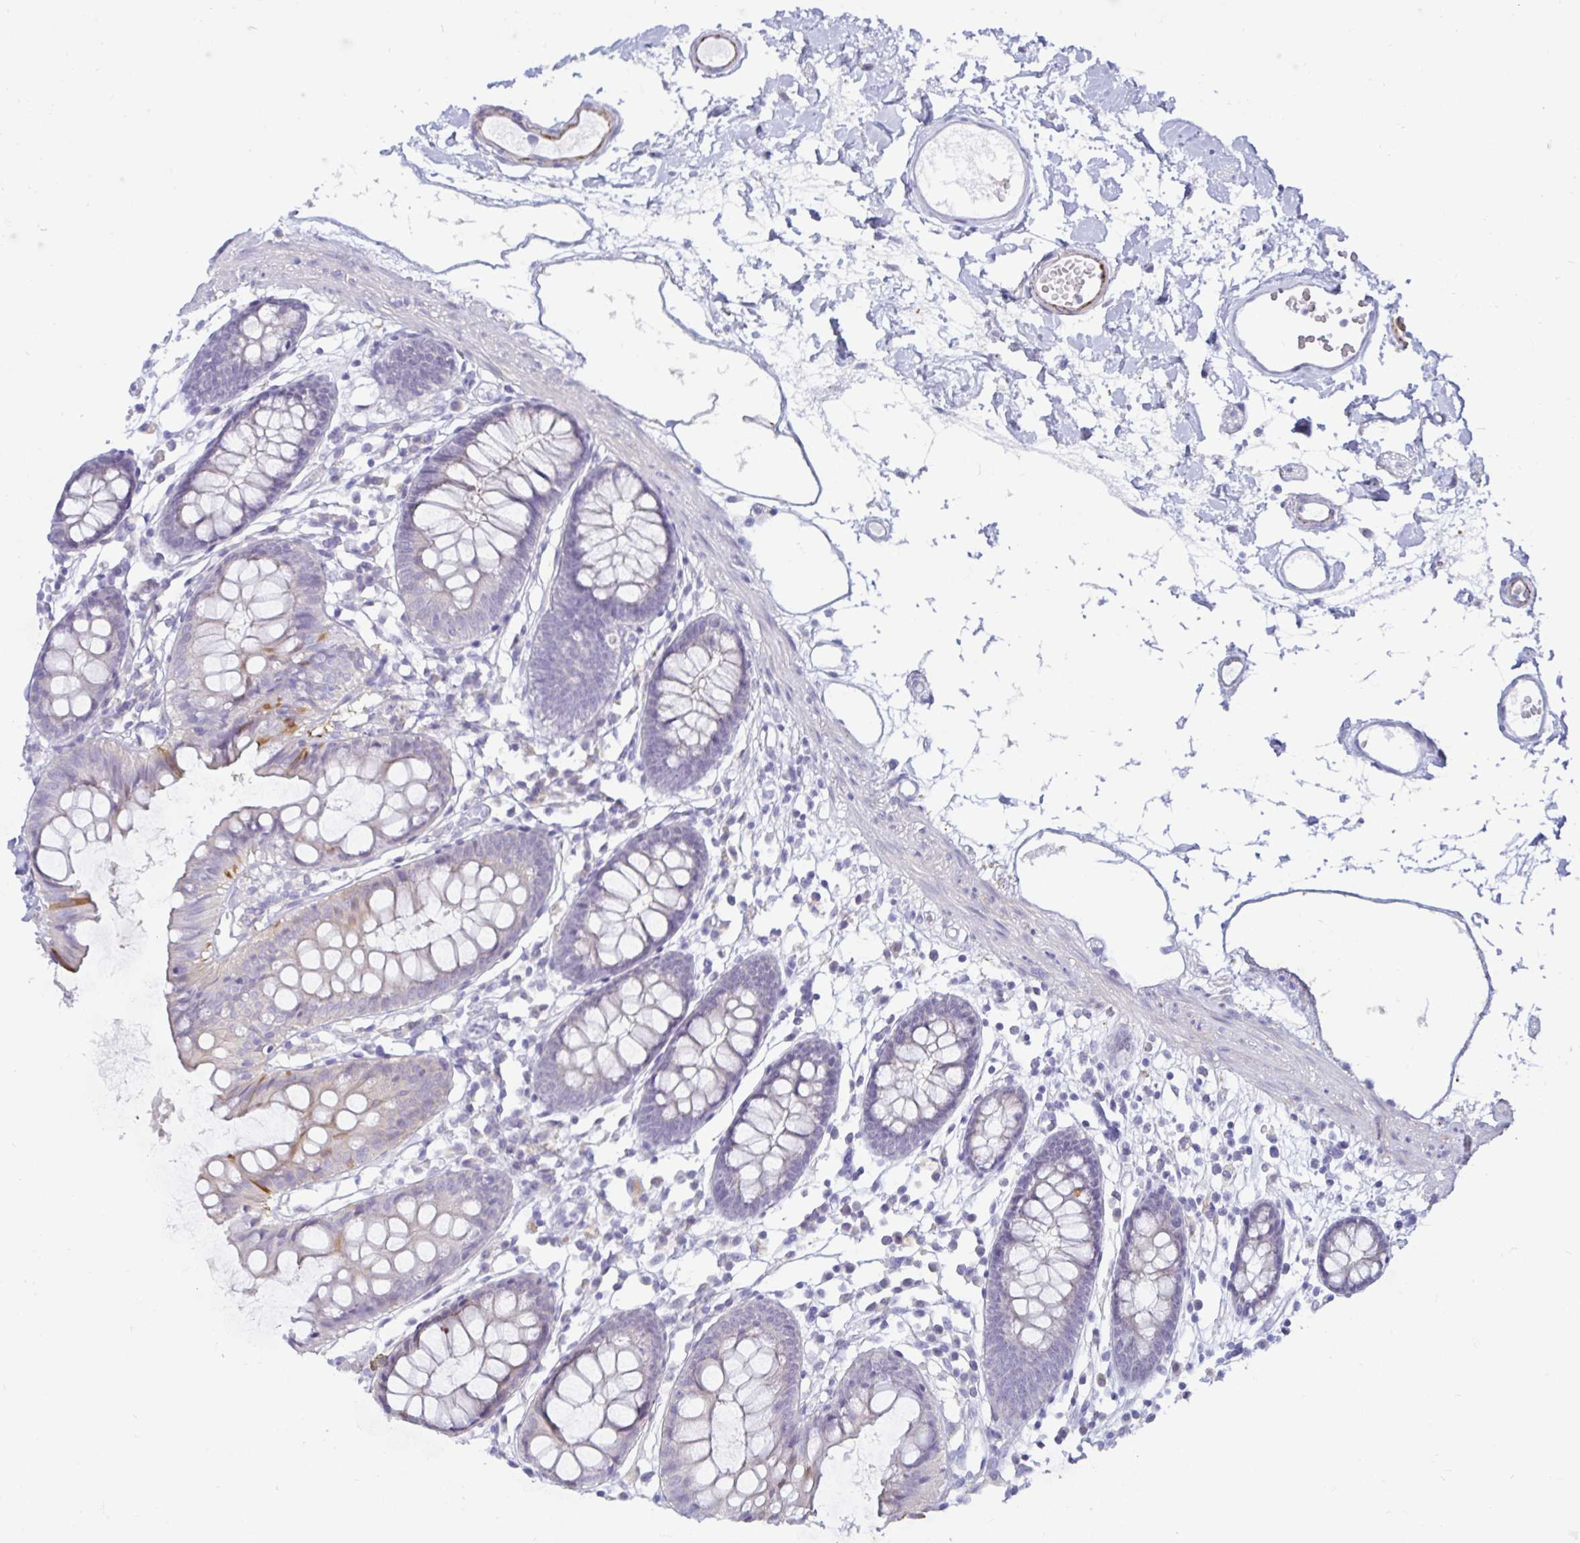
{"staining": {"intensity": "weak", "quantity": "25%-75%", "location": "cytoplasmic/membranous"}, "tissue": "colon", "cell_type": "Endothelial cells", "image_type": "normal", "snomed": [{"axis": "morphology", "description": "Normal tissue, NOS"}, {"axis": "topography", "description": "Colon"}], "caption": "DAB (3,3'-diaminobenzidine) immunohistochemical staining of unremarkable colon displays weak cytoplasmic/membranous protein staining in about 25%-75% of endothelial cells. The staining is performed using DAB brown chromogen to label protein expression. The nuclei are counter-stained blue using hematoxylin.", "gene": "MON2", "patient": {"sex": "female", "age": 84}}